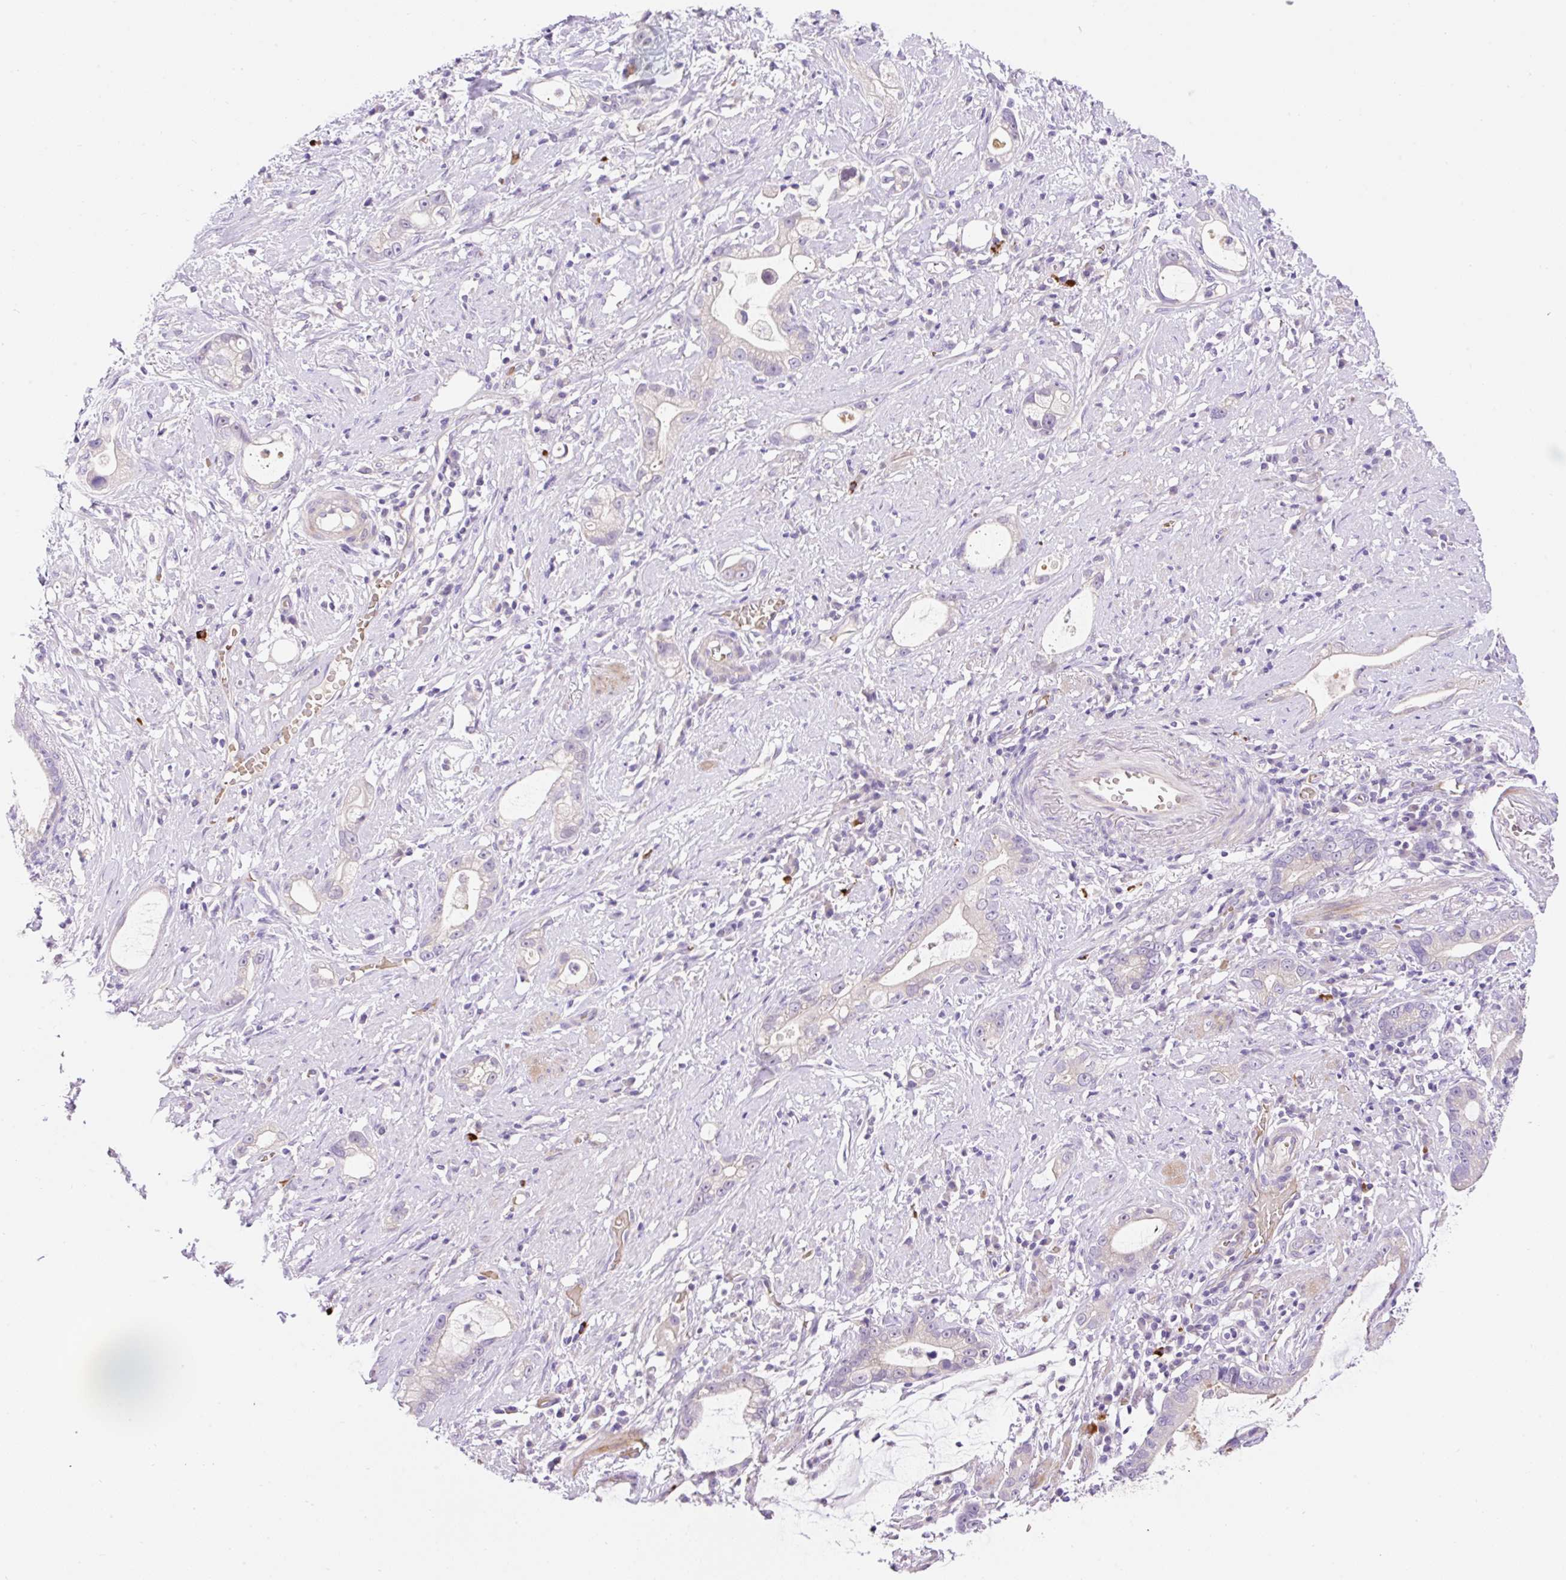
{"staining": {"intensity": "negative", "quantity": "none", "location": "none"}, "tissue": "stomach cancer", "cell_type": "Tumor cells", "image_type": "cancer", "snomed": [{"axis": "morphology", "description": "Adenocarcinoma, NOS"}, {"axis": "topography", "description": "Stomach"}], "caption": "Tumor cells are negative for protein expression in human stomach cancer (adenocarcinoma). (Brightfield microscopy of DAB (3,3'-diaminobenzidine) IHC at high magnification).", "gene": "LHFPL5", "patient": {"sex": "male", "age": 55}}